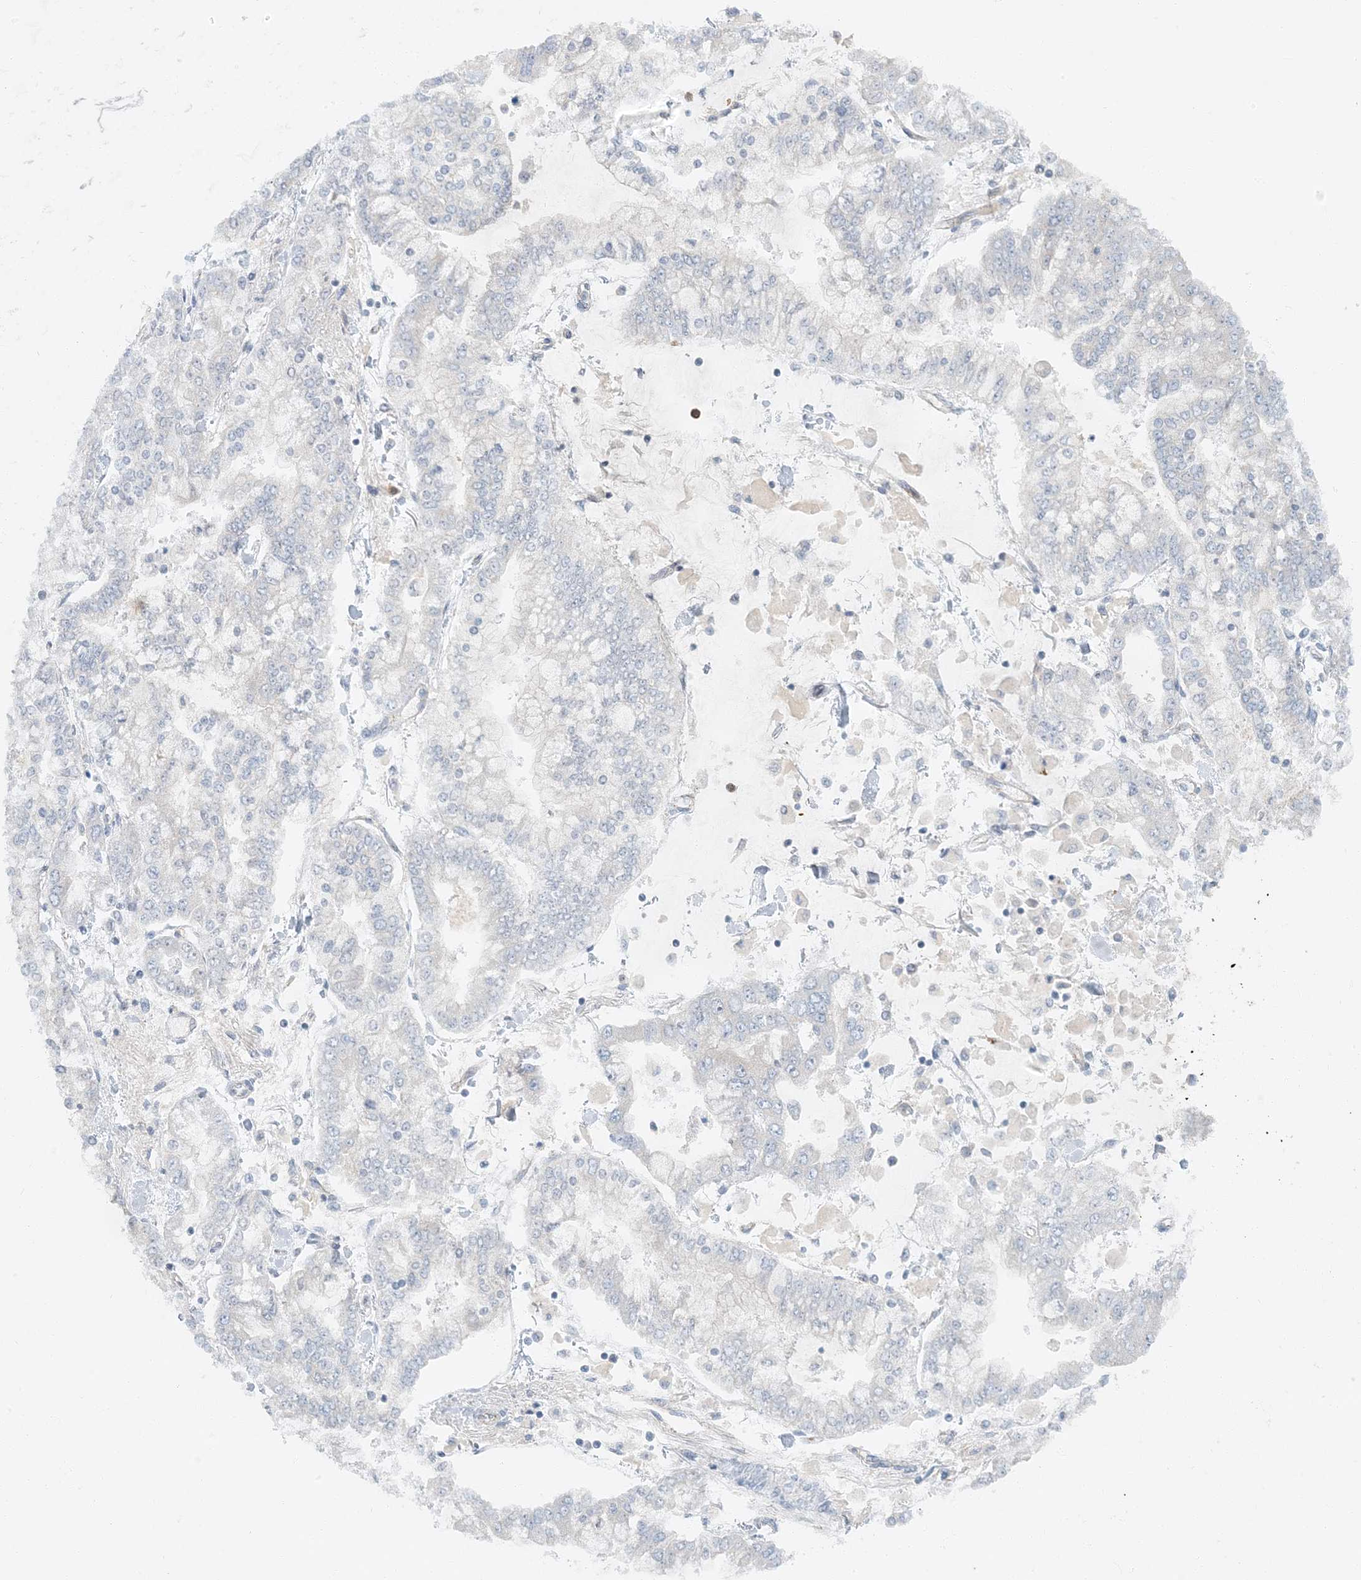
{"staining": {"intensity": "negative", "quantity": "none", "location": "none"}, "tissue": "stomach cancer", "cell_type": "Tumor cells", "image_type": "cancer", "snomed": [{"axis": "morphology", "description": "Normal tissue, NOS"}, {"axis": "morphology", "description": "Adenocarcinoma, NOS"}, {"axis": "topography", "description": "Stomach, upper"}, {"axis": "topography", "description": "Stomach"}], "caption": "Tumor cells are negative for protein expression in human adenocarcinoma (stomach).", "gene": "AK9", "patient": {"sex": "male", "age": 76}}